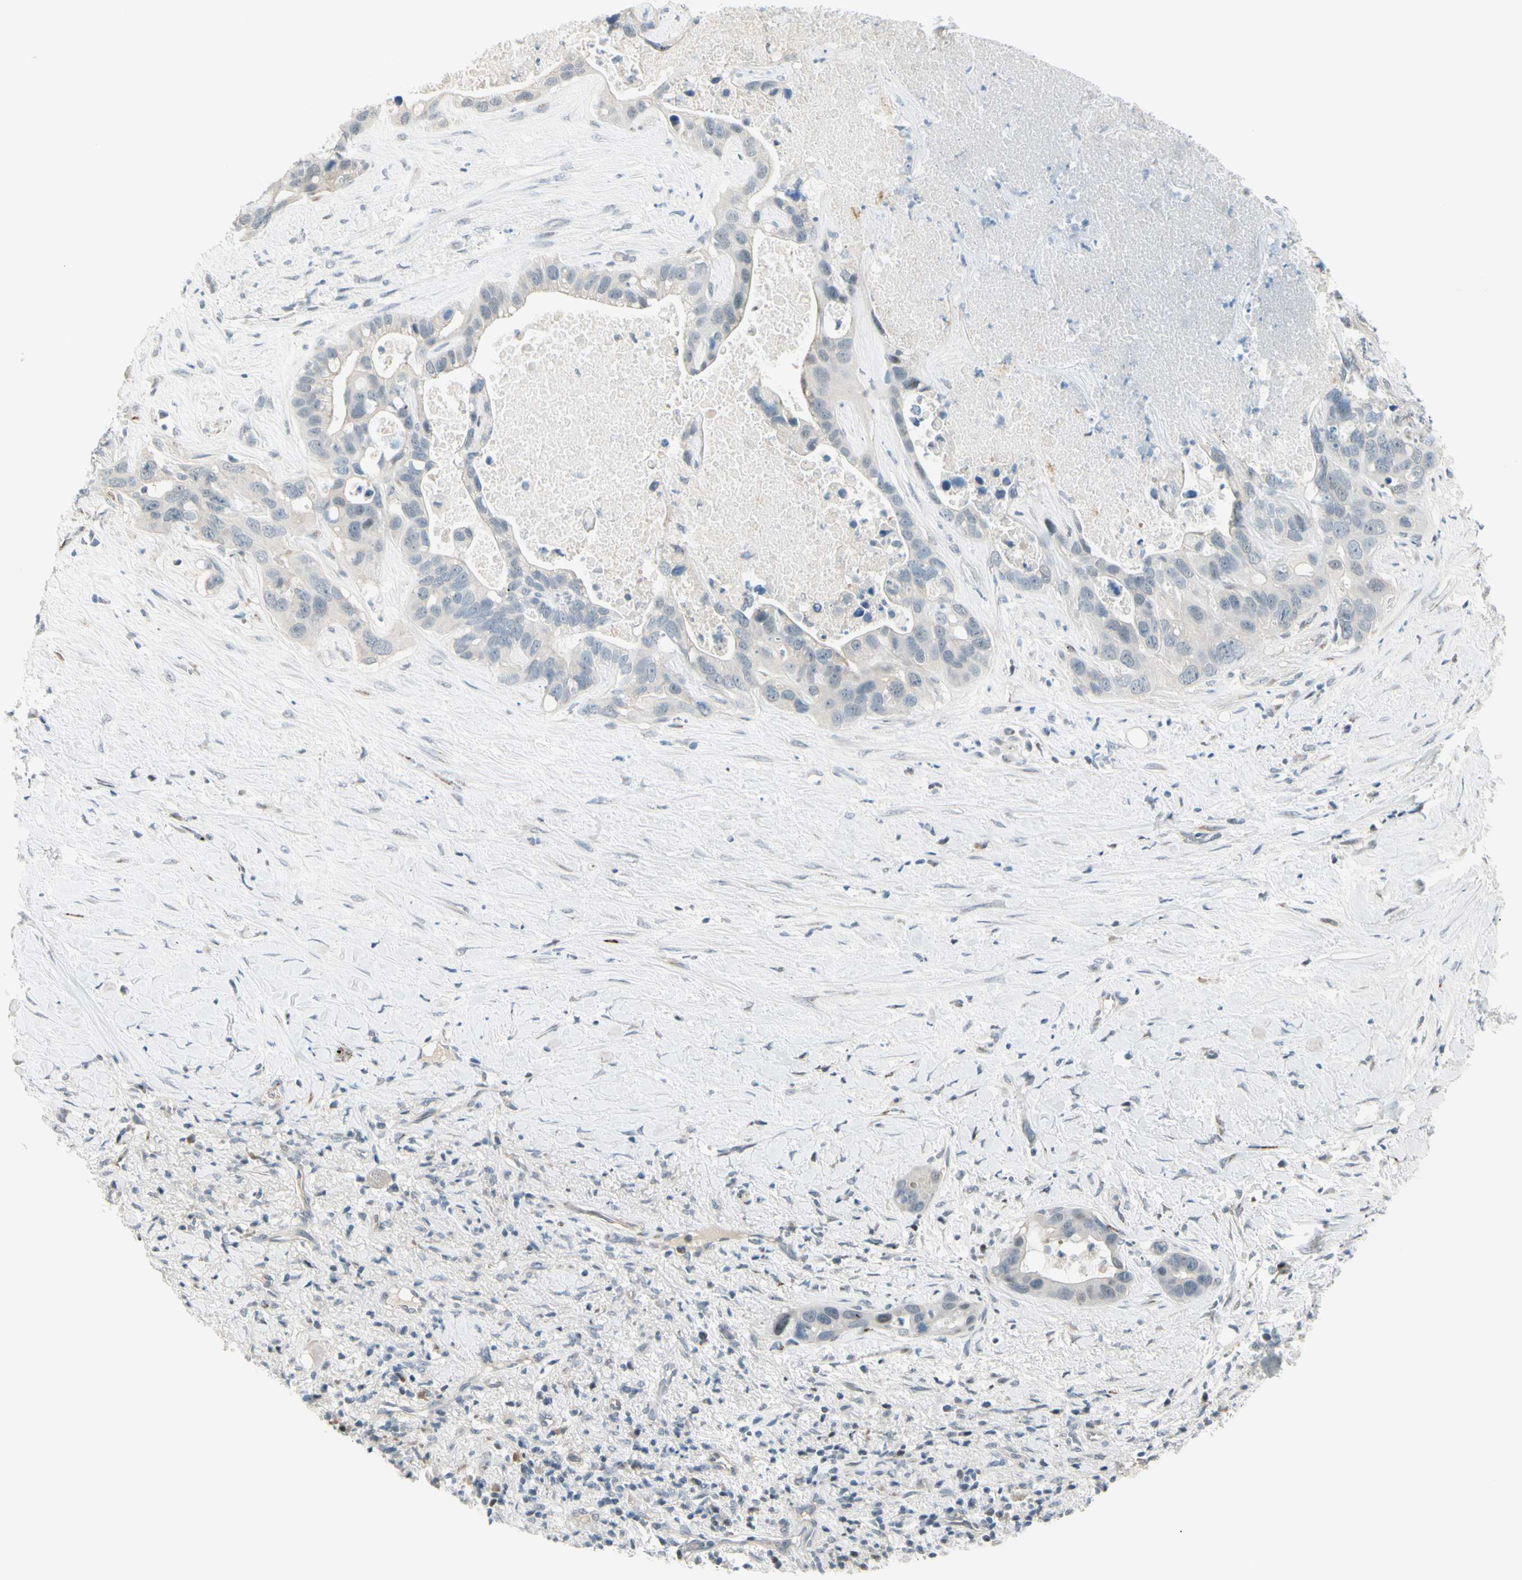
{"staining": {"intensity": "negative", "quantity": "none", "location": "none"}, "tissue": "liver cancer", "cell_type": "Tumor cells", "image_type": "cancer", "snomed": [{"axis": "morphology", "description": "Cholangiocarcinoma"}, {"axis": "topography", "description": "Liver"}], "caption": "Human liver cholangiocarcinoma stained for a protein using immunohistochemistry (IHC) shows no staining in tumor cells.", "gene": "B4GALNT1", "patient": {"sex": "female", "age": 65}}